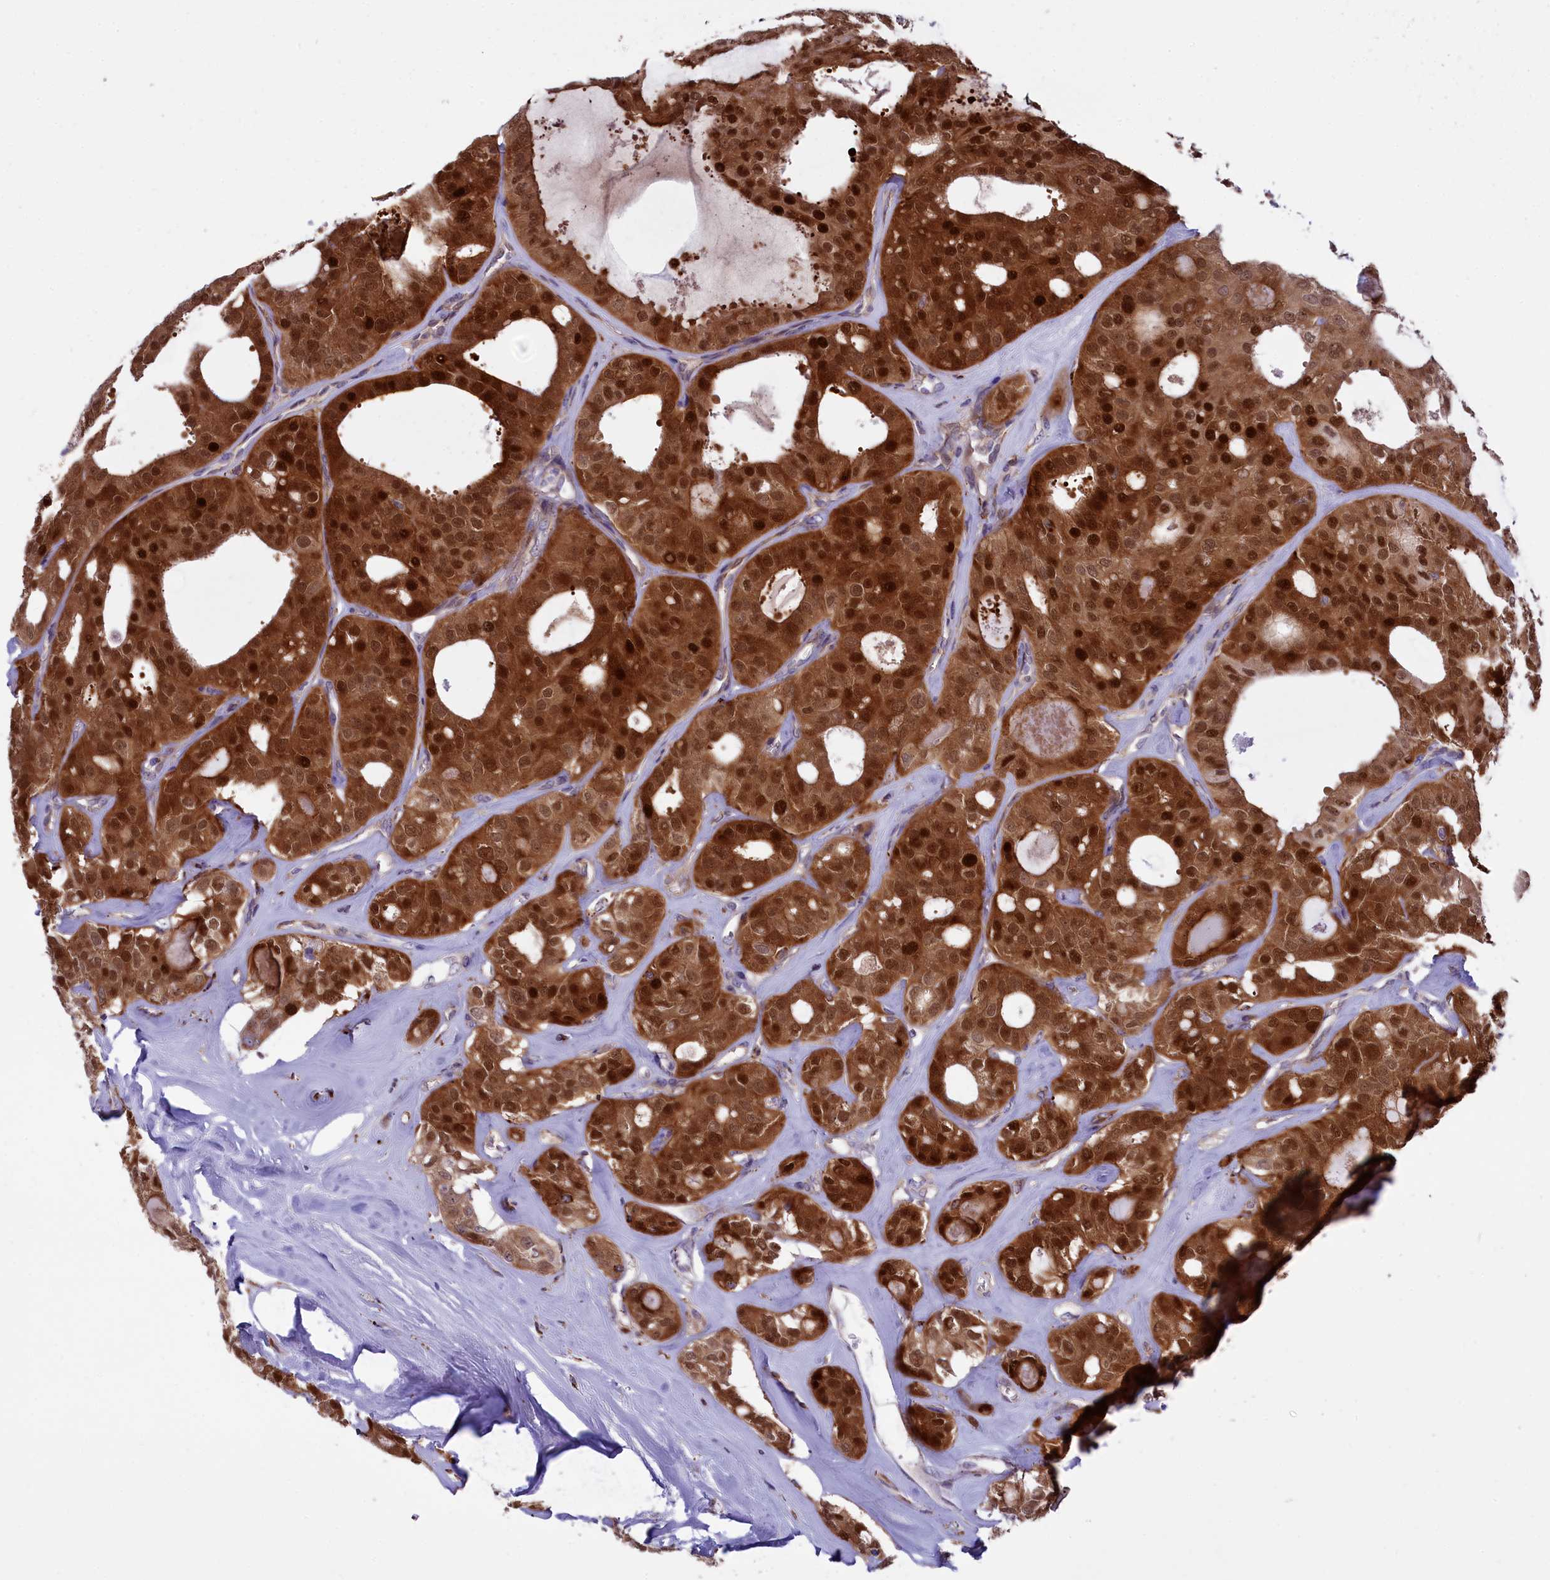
{"staining": {"intensity": "moderate", "quantity": ">75%", "location": "cytoplasmic/membranous,nuclear"}, "tissue": "thyroid cancer", "cell_type": "Tumor cells", "image_type": "cancer", "snomed": [{"axis": "morphology", "description": "Follicular adenoma carcinoma, NOS"}, {"axis": "topography", "description": "Thyroid gland"}], "caption": "Immunohistochemistry (IHC) of thyroid cancer reveals medium levels of moderate cytoplasmic/membranous and nuclear staining in about >75% of tumor cells.", "gene": "MAN2B1", "patient": {"sex": "male", "age": 75}}